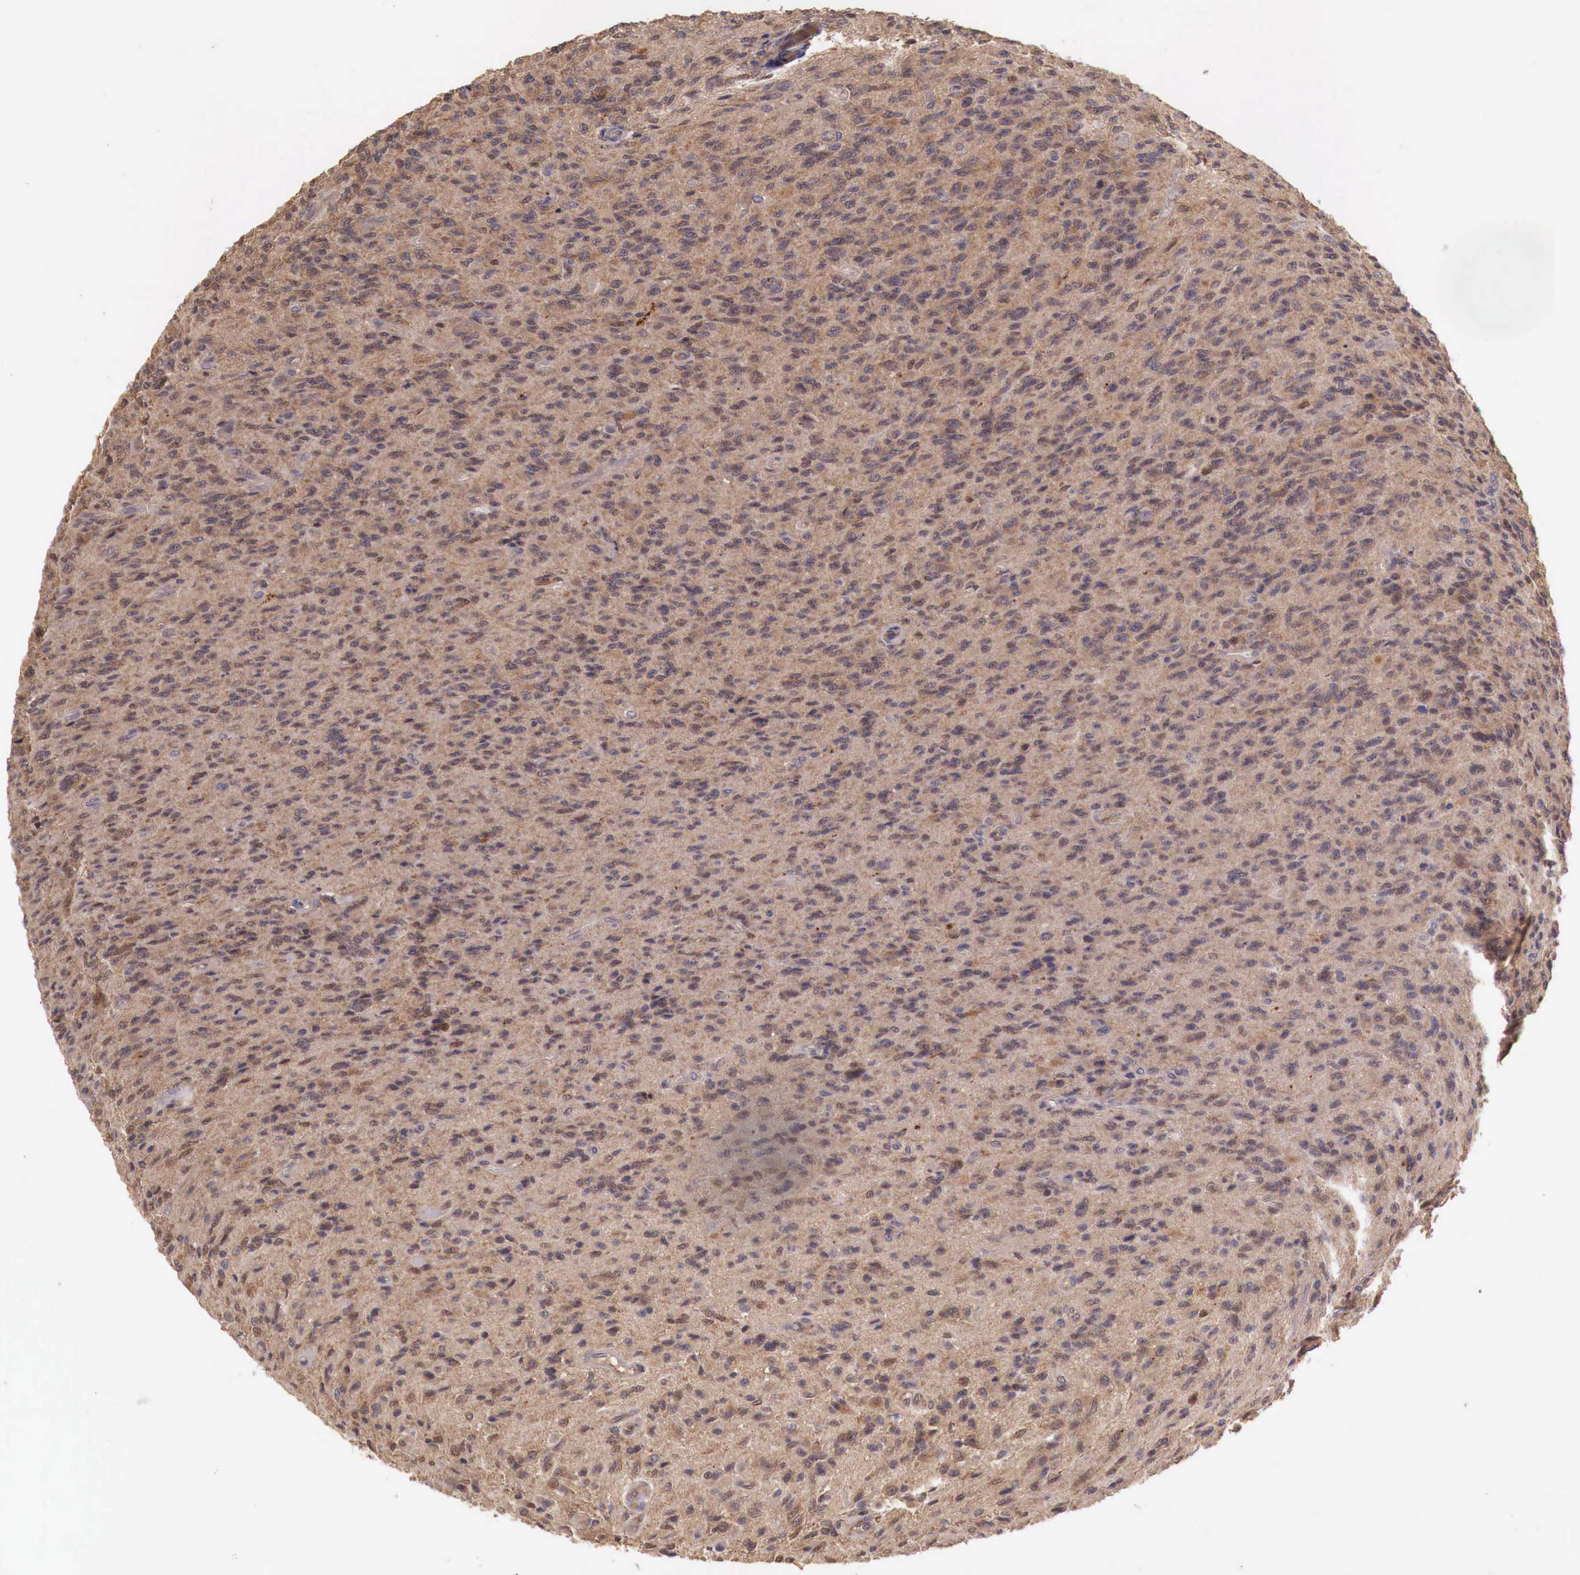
{"staining": {"intensity": "negative", "quantity": "none", "location": "none"}, "tissue": "glioma", "cell_type": "Tumor cells", "image_type": "cancer", "snomed": [{"axis": "morphology", "description": "Glioma, malignant, High grade"}, {"axis": "topography", "description": "Brain"}], "caption": "This is a photomicrograph of immunohistochemistry (IHC) staining of glioma, which shows no staining in tumor cells.", "gene": "GAB2", "patient": {"sex": "male", "age": 36}}